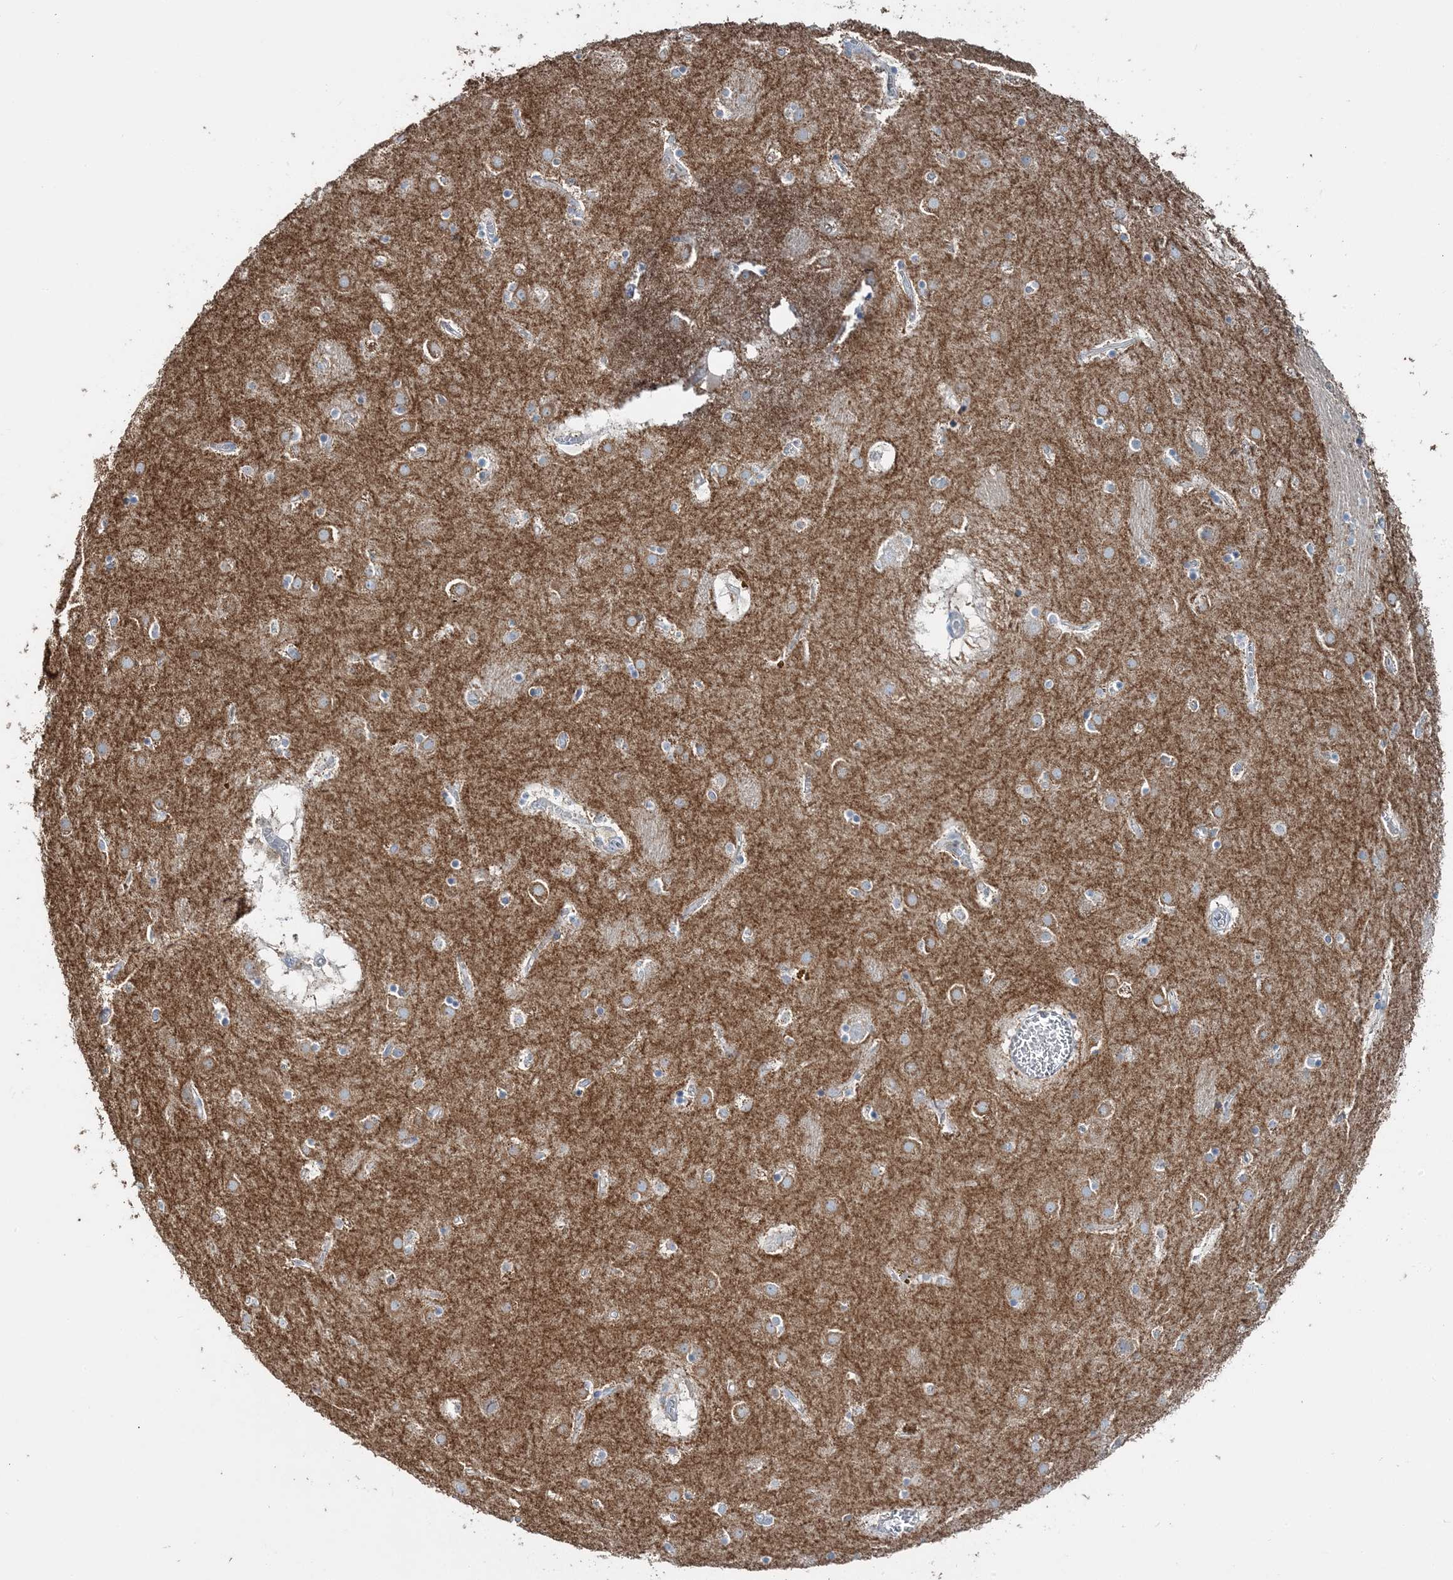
{"staining": {"intensity": "weak", "quantity": "<25%", "location": "cytoplasmic/membranous"}, "tissue": "caudate", "cell_type": "Glial cells", "image_type": "normal", "snomed": [{"axis": "morphology", "description": "Normal tissue, NOS"}, {"axis": "topography", "description": "Lateral ventricle wall"}], "caption": "Immunohistochemistry (IHC) histopathology image of benign caudate: caudate stained with DAB (3,3'-diaminobenzidine) exhibits no significant protein positivity in glial cells. The staining was performed using DAB (3,3'-diaminobenzidine) to visualize the protein expression in brown, while the nuclei were stained in blue with hematoxylin (Magnification: 20x).", "gene": "TMLHE", "patient": {"sex": "male", "age": 70}}